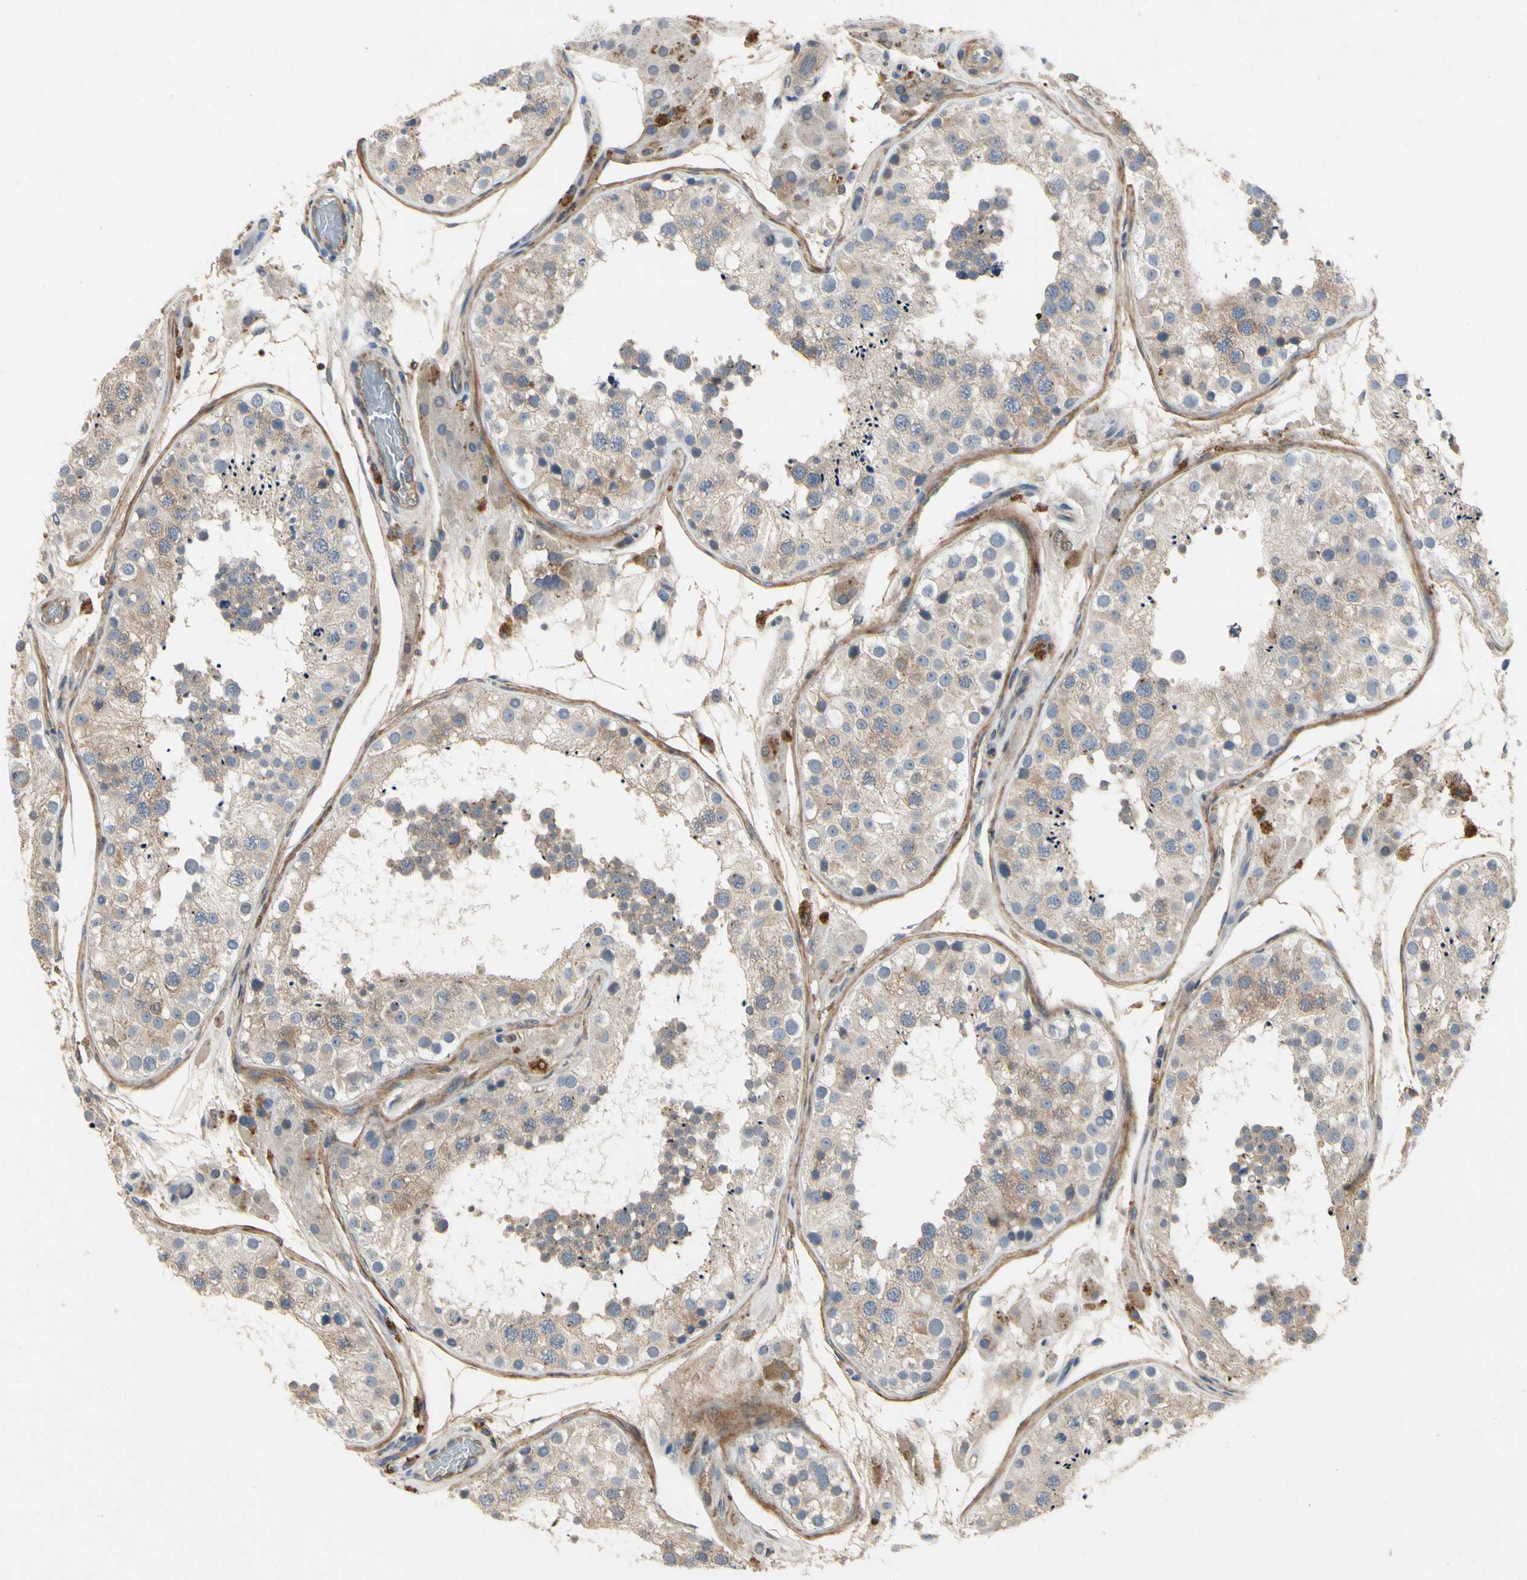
{"staining": {"intensity": "weak", "quantity": "<25%", "location": "cytoplasmic/membranous"}, "tissue": "testis", "cell_type": "Cells in seminiferous ducts", "image_type": "normal", "snomed": [{"axis": "morphology", "description": "Normal tissue, NOS"}, {"axis": "topography", "description": "Testis"}, {"axis": "topography", "description": "Epididymis"}], "caption": "The image reveals no significant staining in cells in seminiferous ducts of testis. (Stains: DAB IHC with hematoxylin counter stain, Microscopy: brightfield microscopy at high magnification).", "gene": "CRTAC1", "patient": {"sex": "male", "age": 26}}